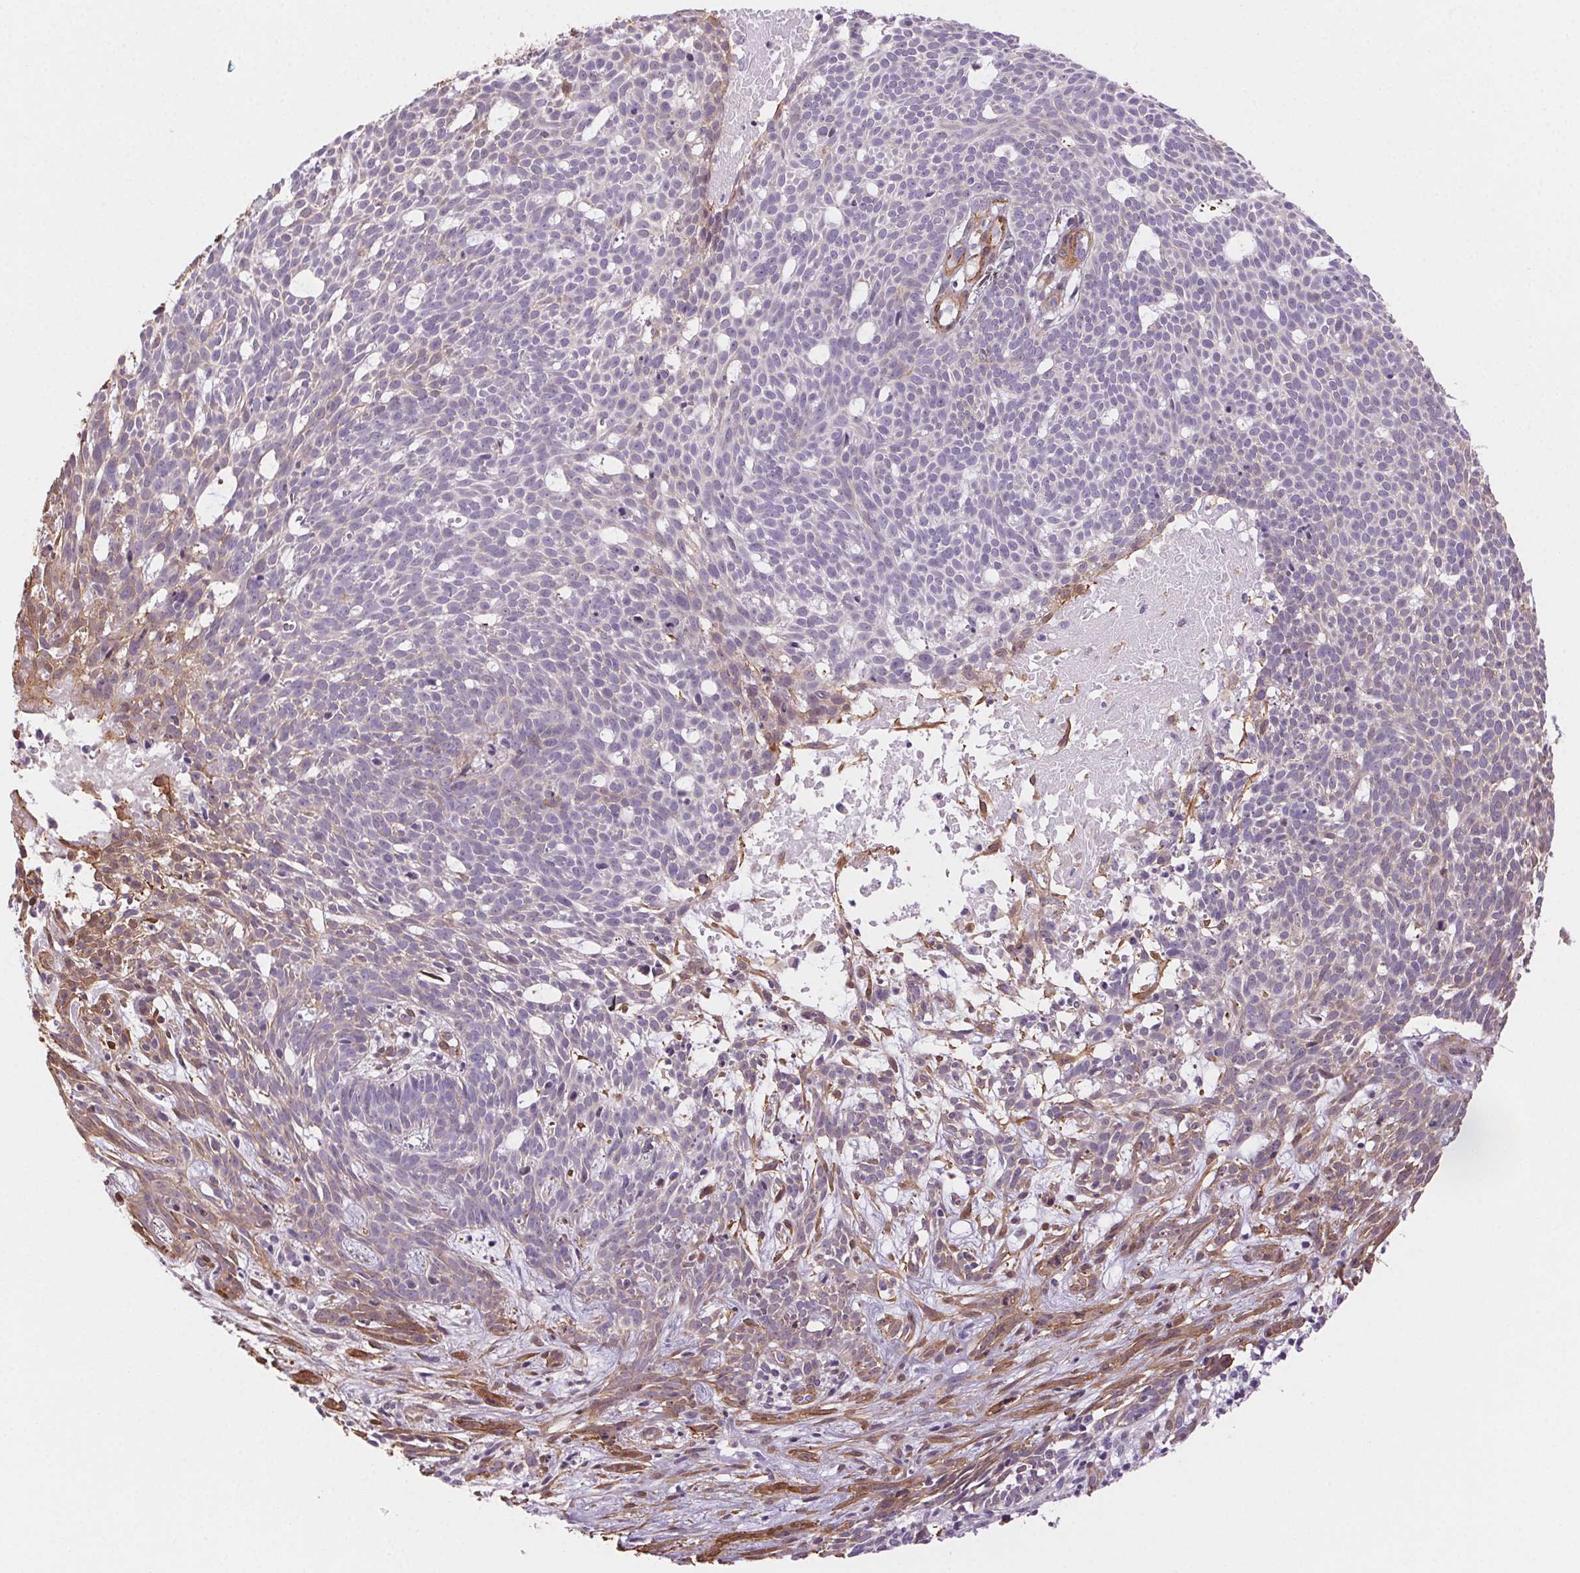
{"staining": {"intensity": "negative", "quantity": "none", "location": "none"}, "tissue": "skin cancer", "cell_type": "Tumor cells", "image_type": "cancer", "snomed": [{"axis": "morphology", "description": "Basal cell carcinoma"}, {"axis": "topography", "description": "Skin"}], "caption": "DAB immunohistochemical staining of human skin cancer shows no significant expression in tumor cells.", "gene": "GPX8", "patient": {"sex": "male", "age": 59}}